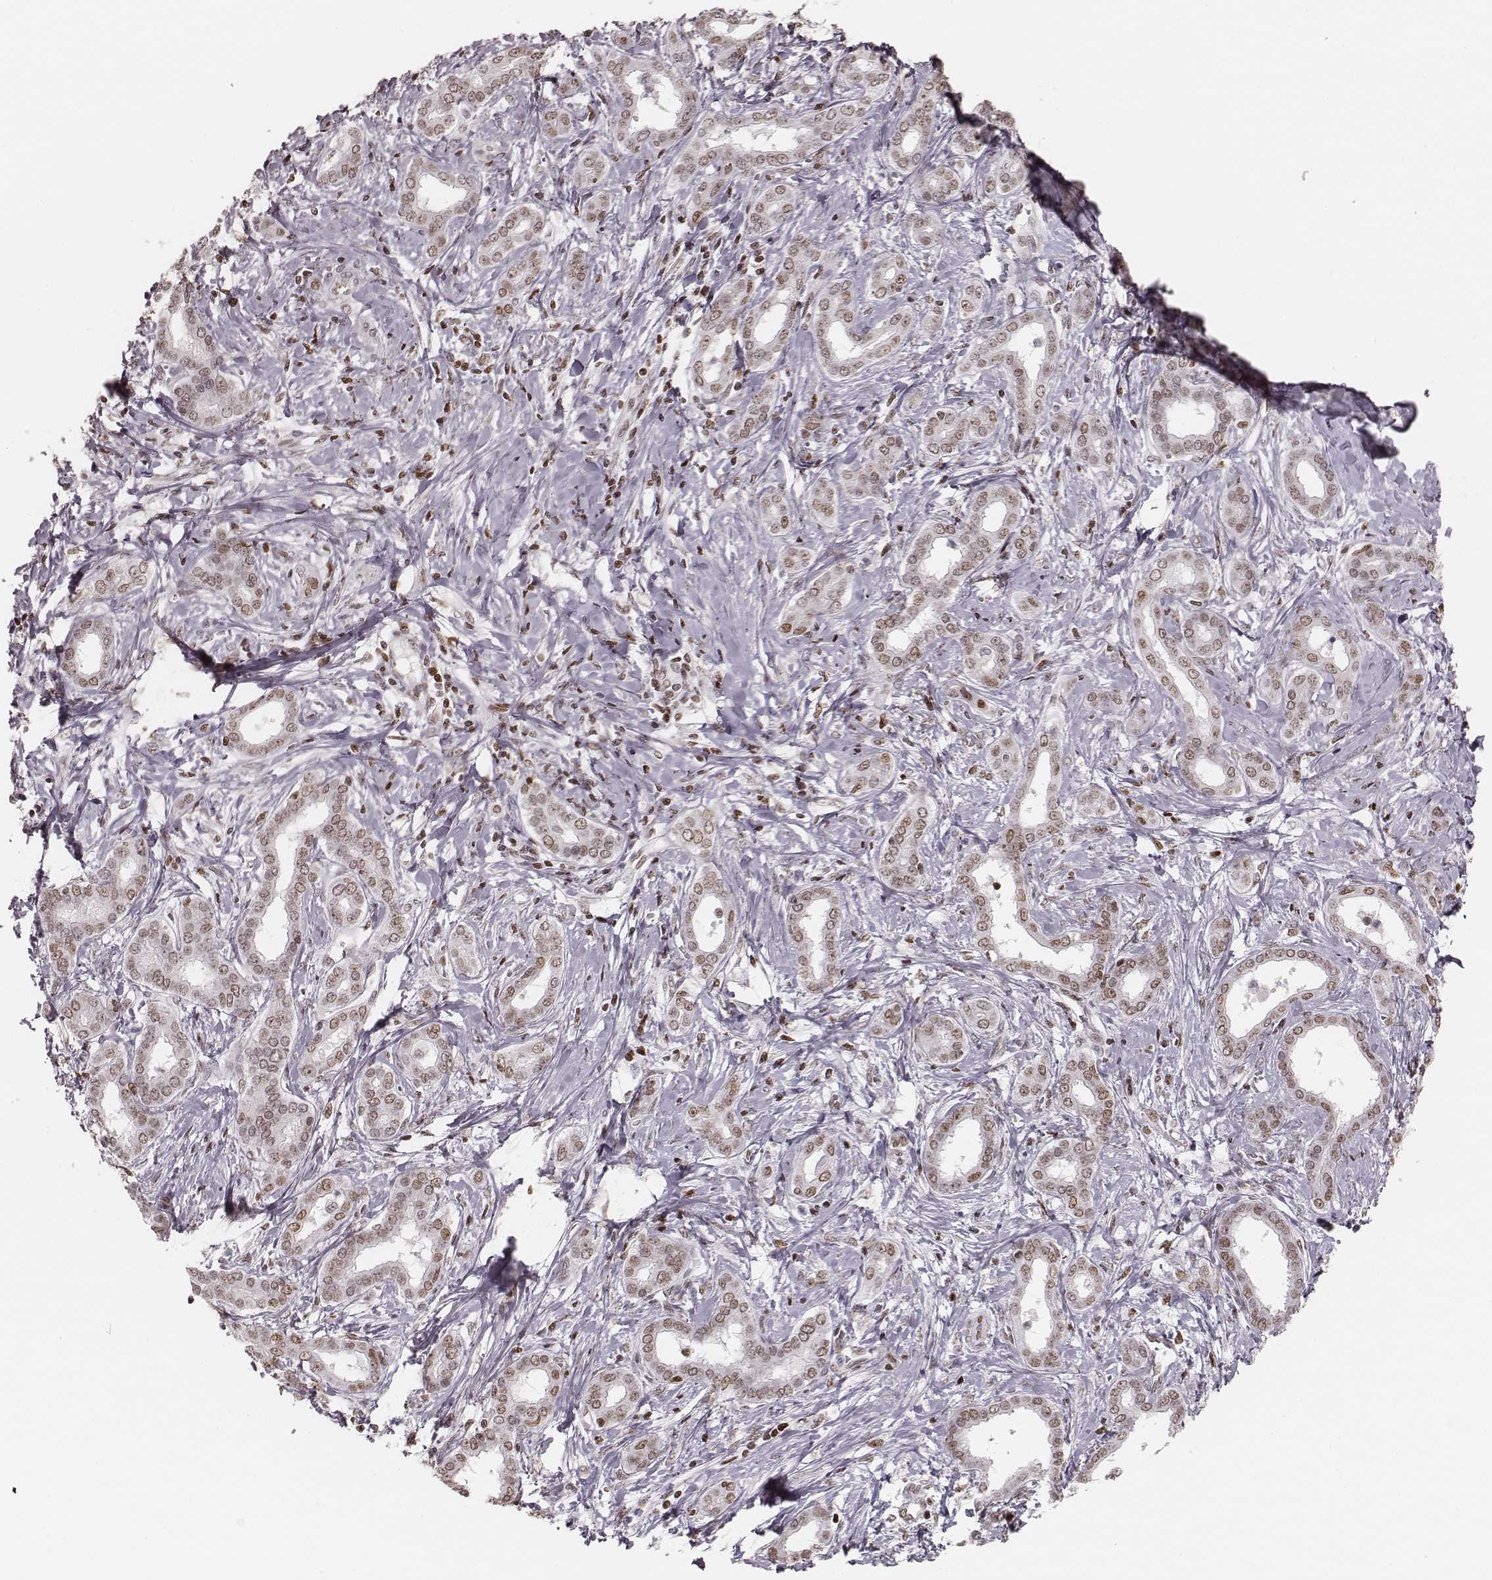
{"staining": {"intensity": "moderate", "quantity": ">75%", "location": "nuclear"}, "tissue": "liver cancer", "cell_type": "Tumor cells", "image_type": "cancer", "snomed": [{"axis": "morphology", "description": "Cholangiocarcinoma"}, {"axis": "topography", "description": "Liver"}], "caption": "Moderate nuclear staining is present in approximately >75% of tumor cells in liver cholangiocarcinoma.", "gene": "PARP1", "patient": {"sex": "female", "age": 47}}